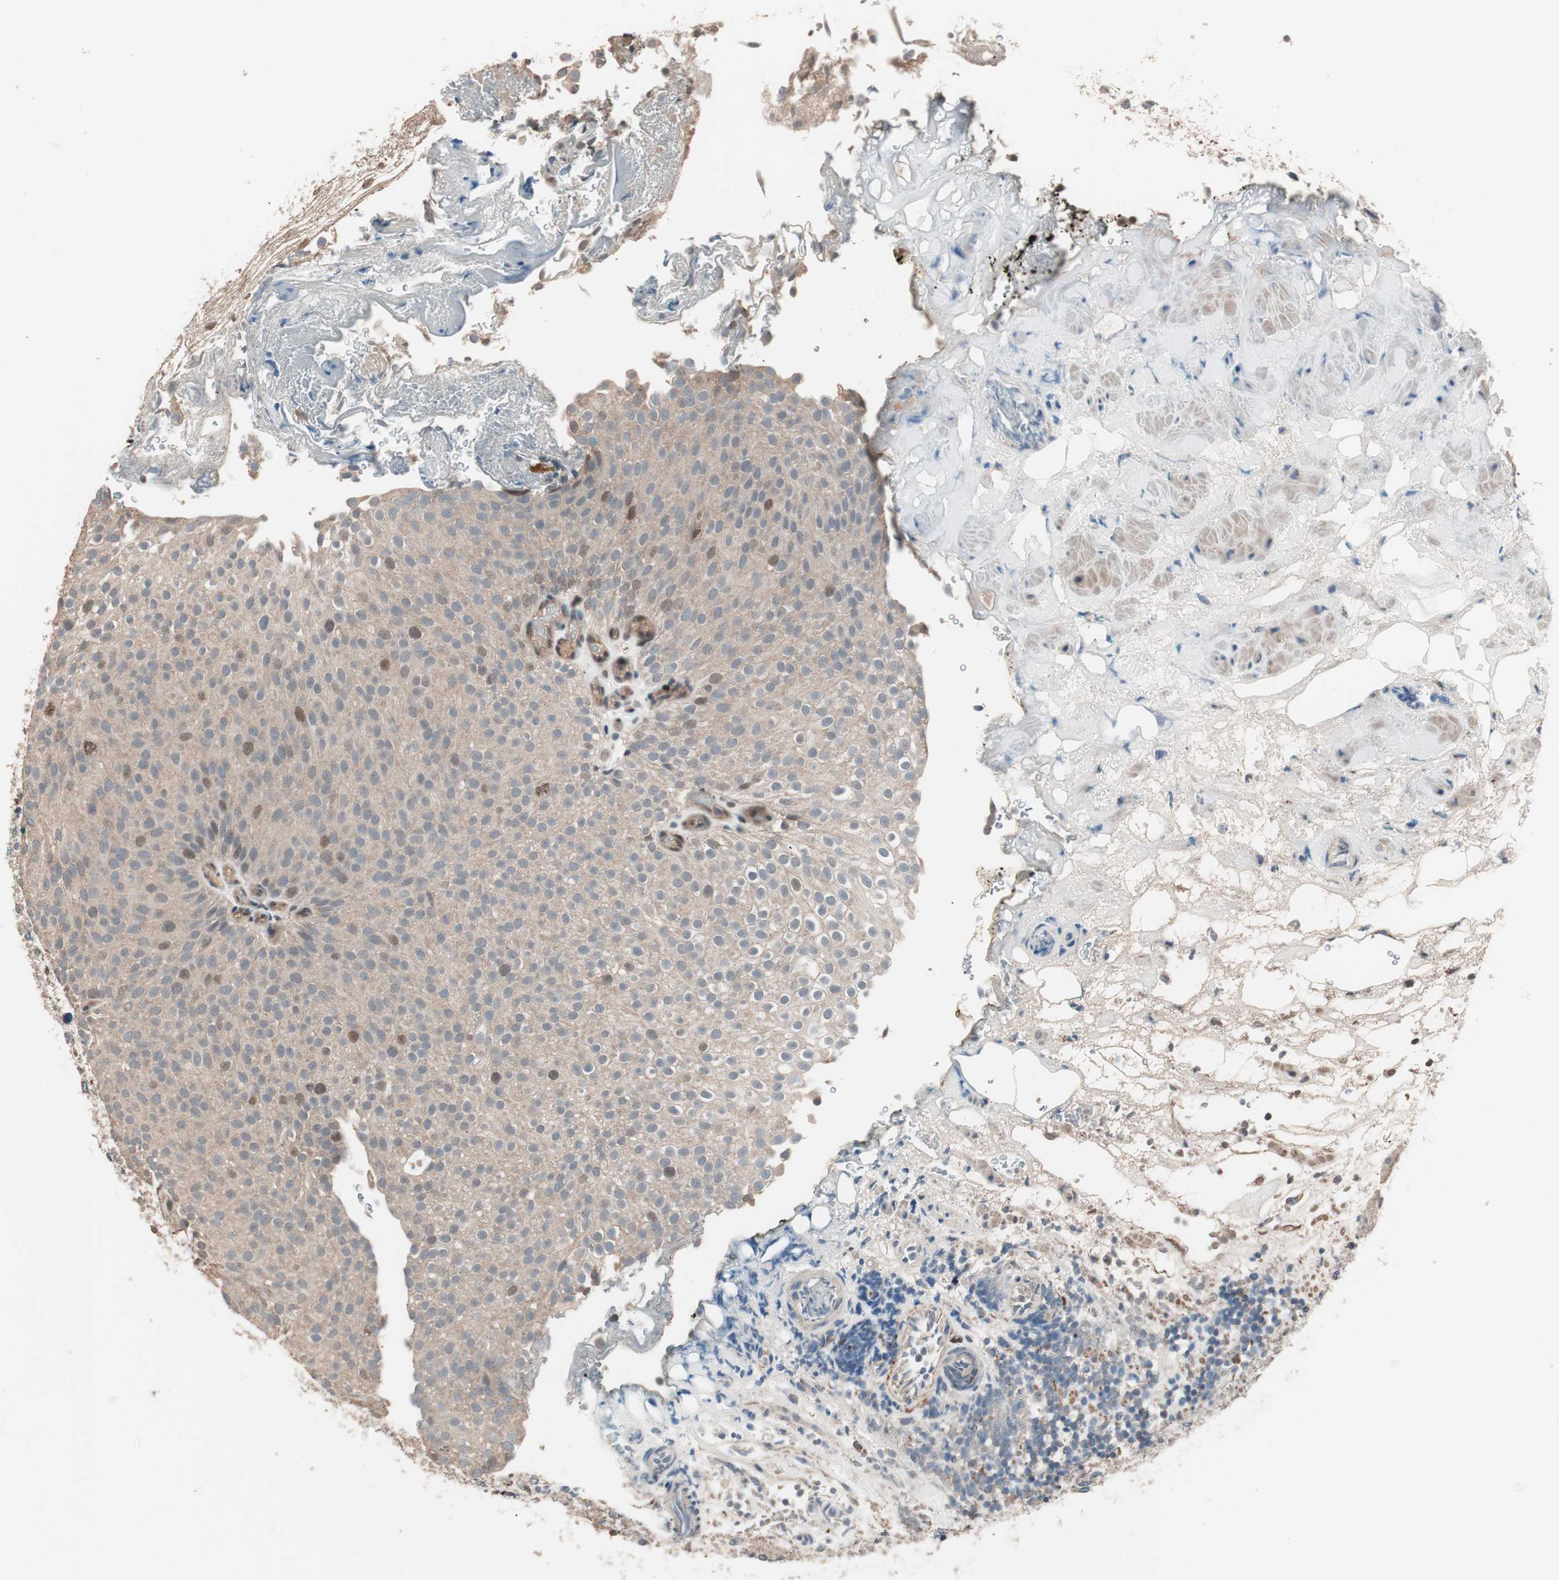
{"staining": {"intensity": "moderate", "quantity": ">75%", "location": "cytoplasmic/membranous,nuclear"}, "tissue": "urothelial cancer", "cell_type": "Tumor cells", "image_type": "cancer", "snomed": [{"axis": "morphology", "description": "Urothelial carcinoma, Low grade"}, {"axis": "topography", "description": "Urinary bladder"}], "caption": "Moderate cytoplasmic/membranous and nuclear staining for a protein is identified in about >75% of tumor cells of urothelial cancer using immunohistochemistry (IHC).", "gene": "NFRKB", "patient": {"sex": "male", "age": 78}}